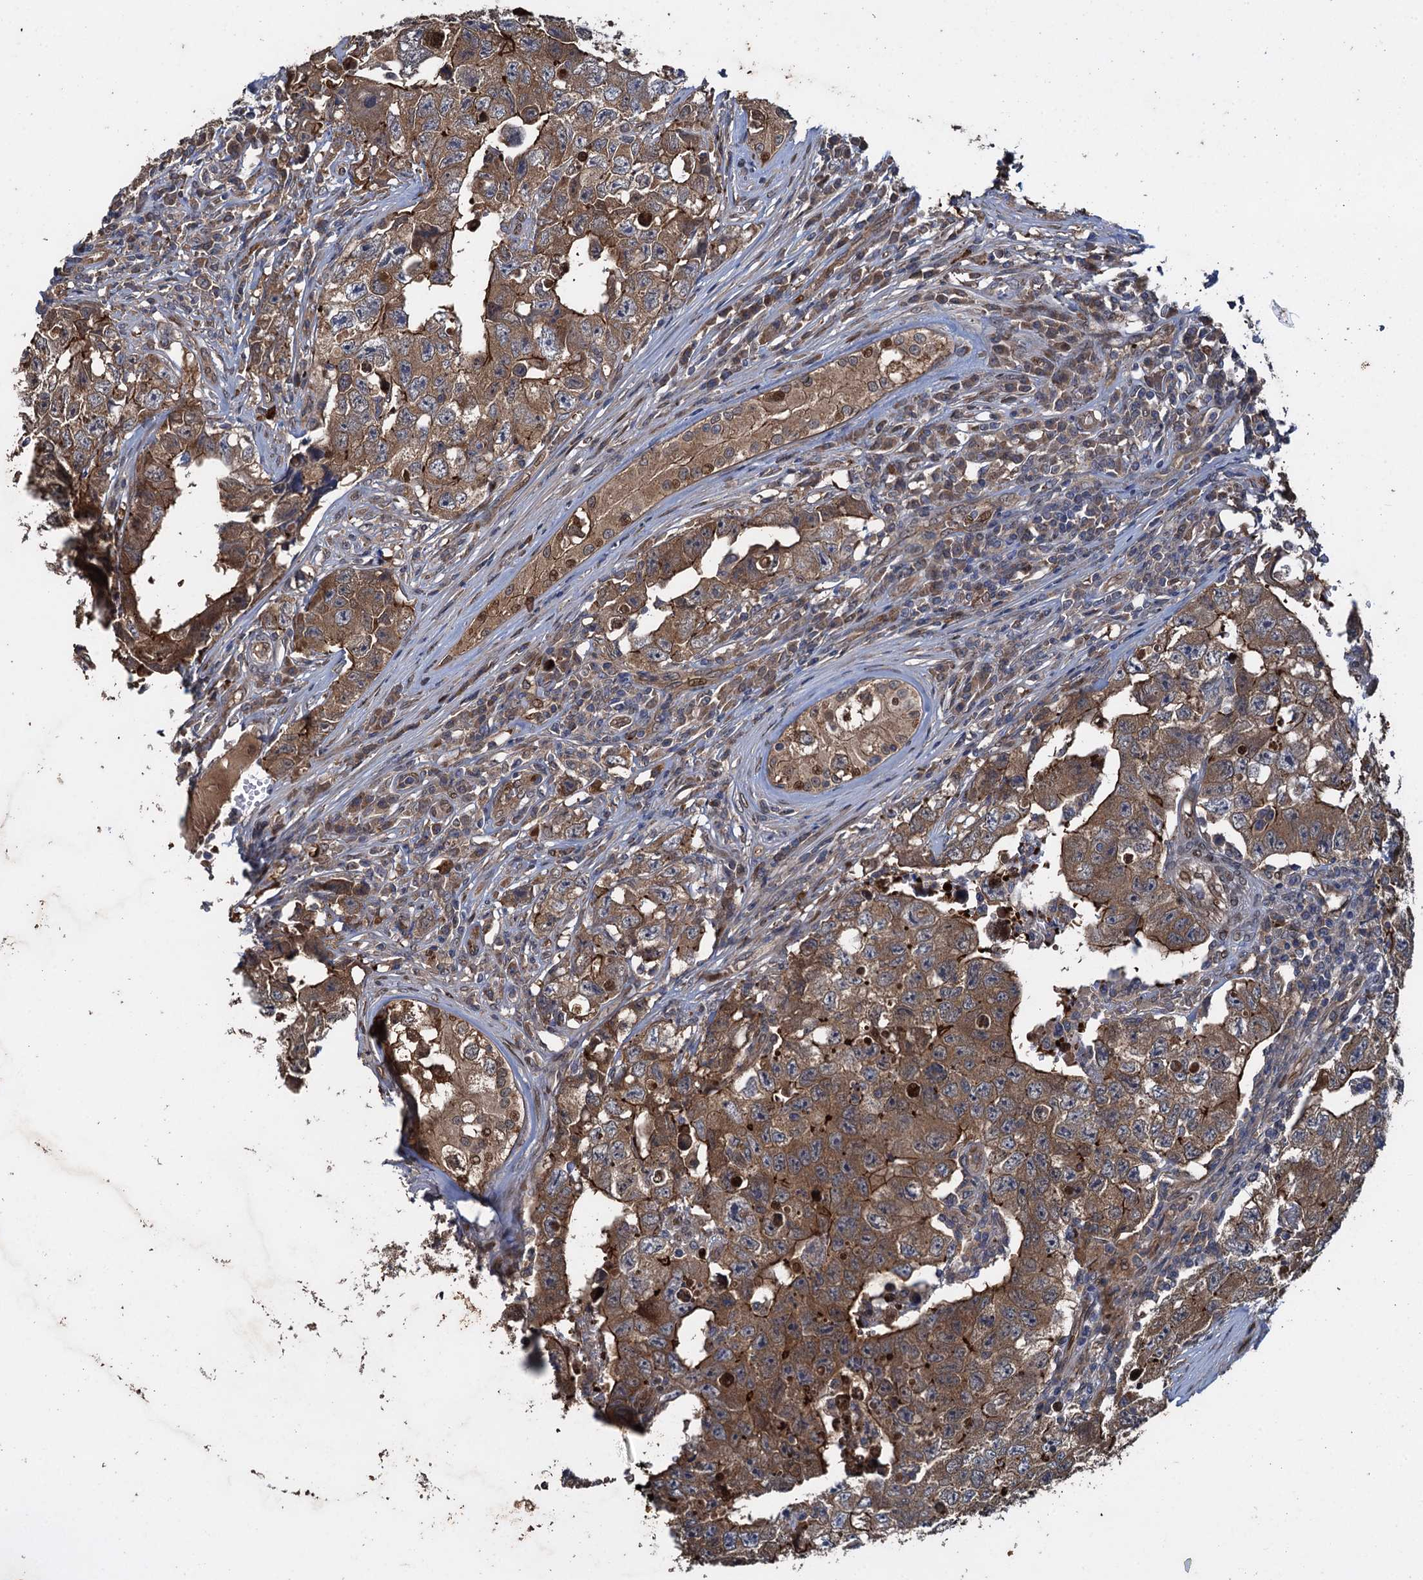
{"staining": {"intensity": "moderate", "quantity": ">75%", "location": "cytoplasmic/membranous"}, "tissue": "testis cancer", "cell_type": "Tumor cells", "image_type": "cancer", "snomed": [{"axis": "morphology", "description": "Carcinoma, Embryonal, NOS"}, {"axis": "topography", "description": "Testis"}], "caption": "Moderate cytoplasmic/membranous protein staining is seen in approximately >75% of tumor cells in embryonal carcinoma (testis). The protein is shown in brown color, while the nuclei are stained blue.", "gene": "RHOBTB1", "patient": {"sex": "male", "age": 17}}